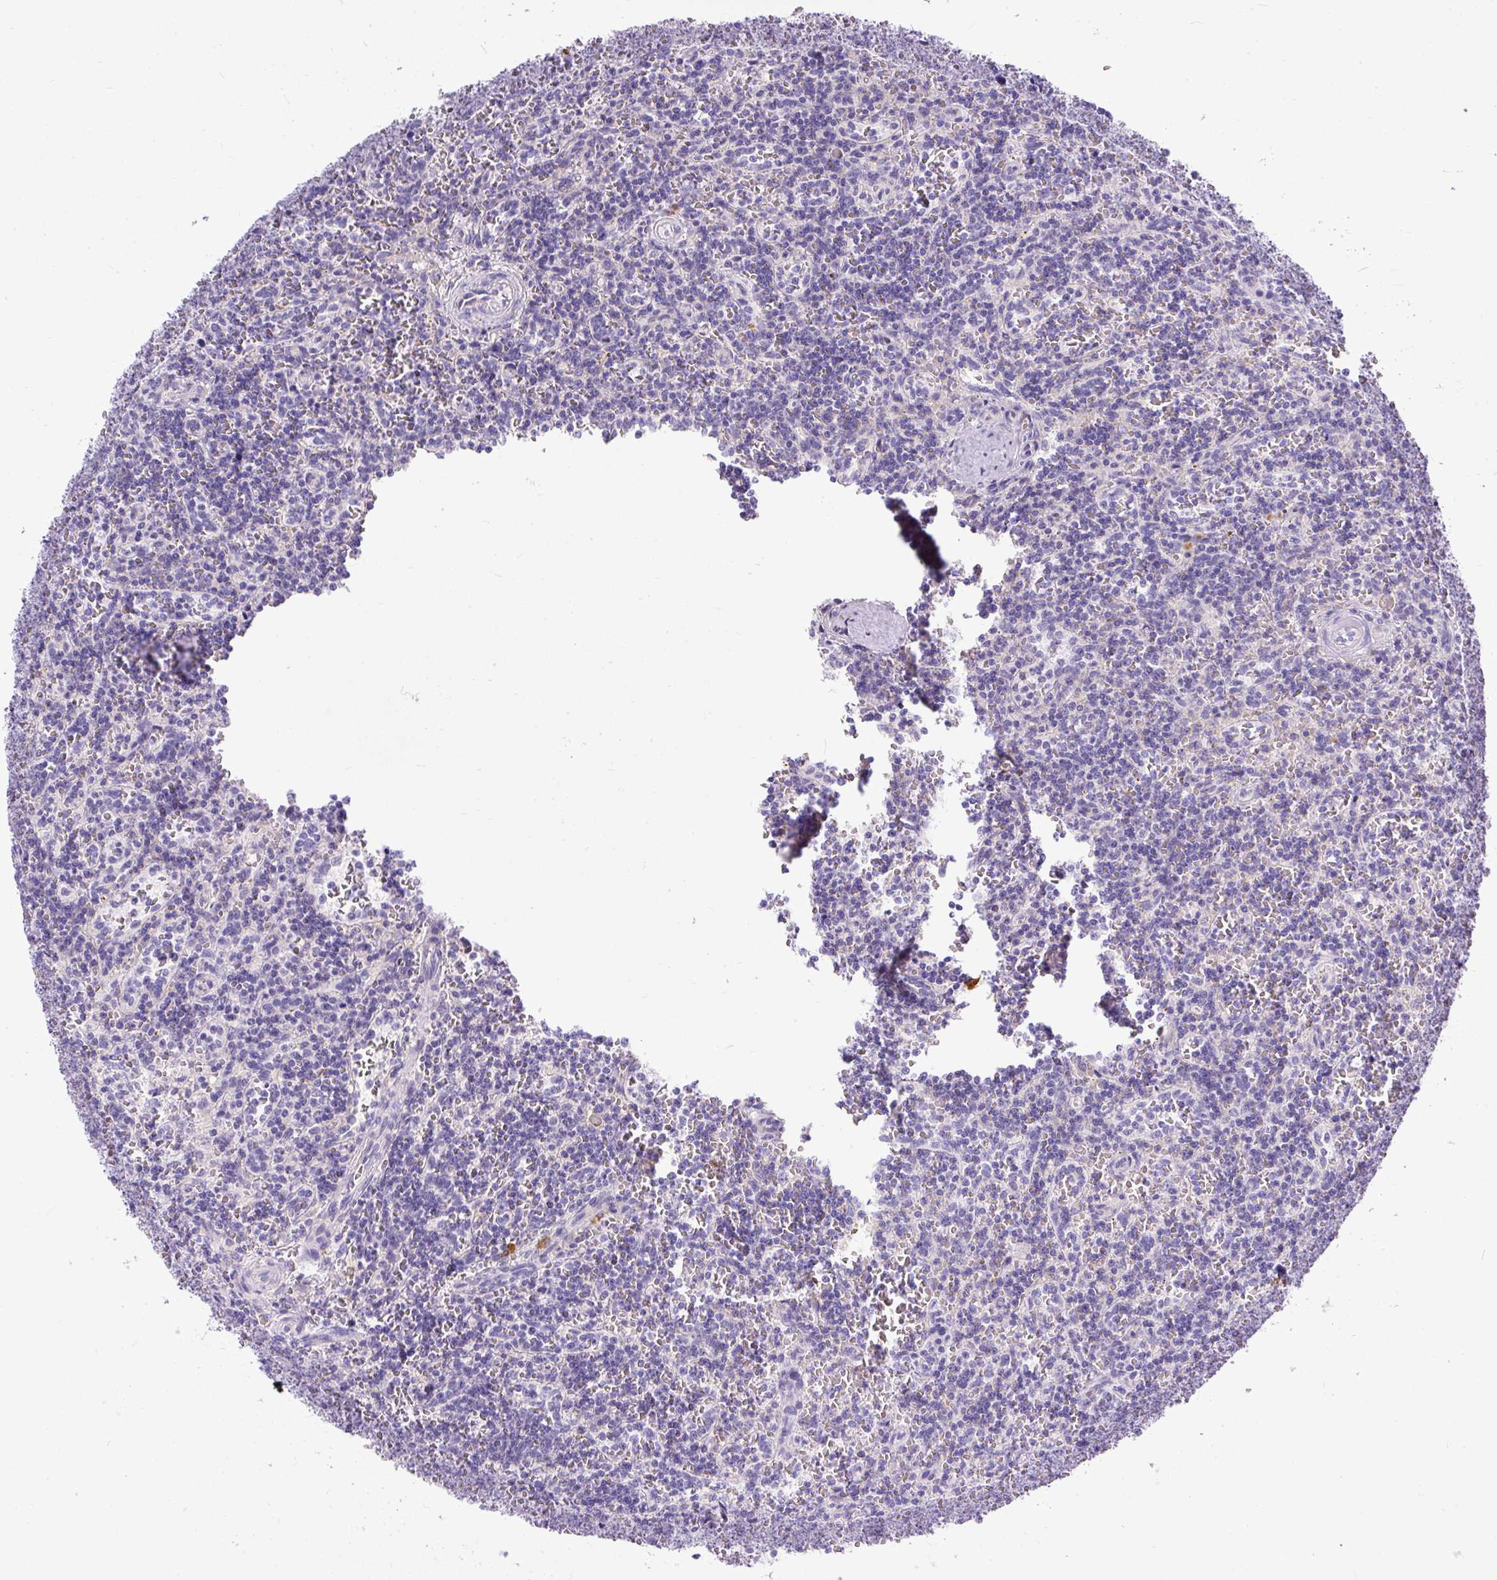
{"staining": {"intensity": "negative", "quantity": "none", "location": "none"}, "tissue": "lymphoma", "cell_type": "Tumor cells", "image_type": "cancer", "snomed": [{"axis": "morphology", "description": "Malignant lymphoma, non-Hodgkin's type, Low grade"}, {"axis": "topography", "description": "Spleen"}], "caption": "Micrograph shows no protein staining in tumor cells of lymphoma tissue.", "gene": "SYBU", "patient": {"sex": "male", "age": 73}}